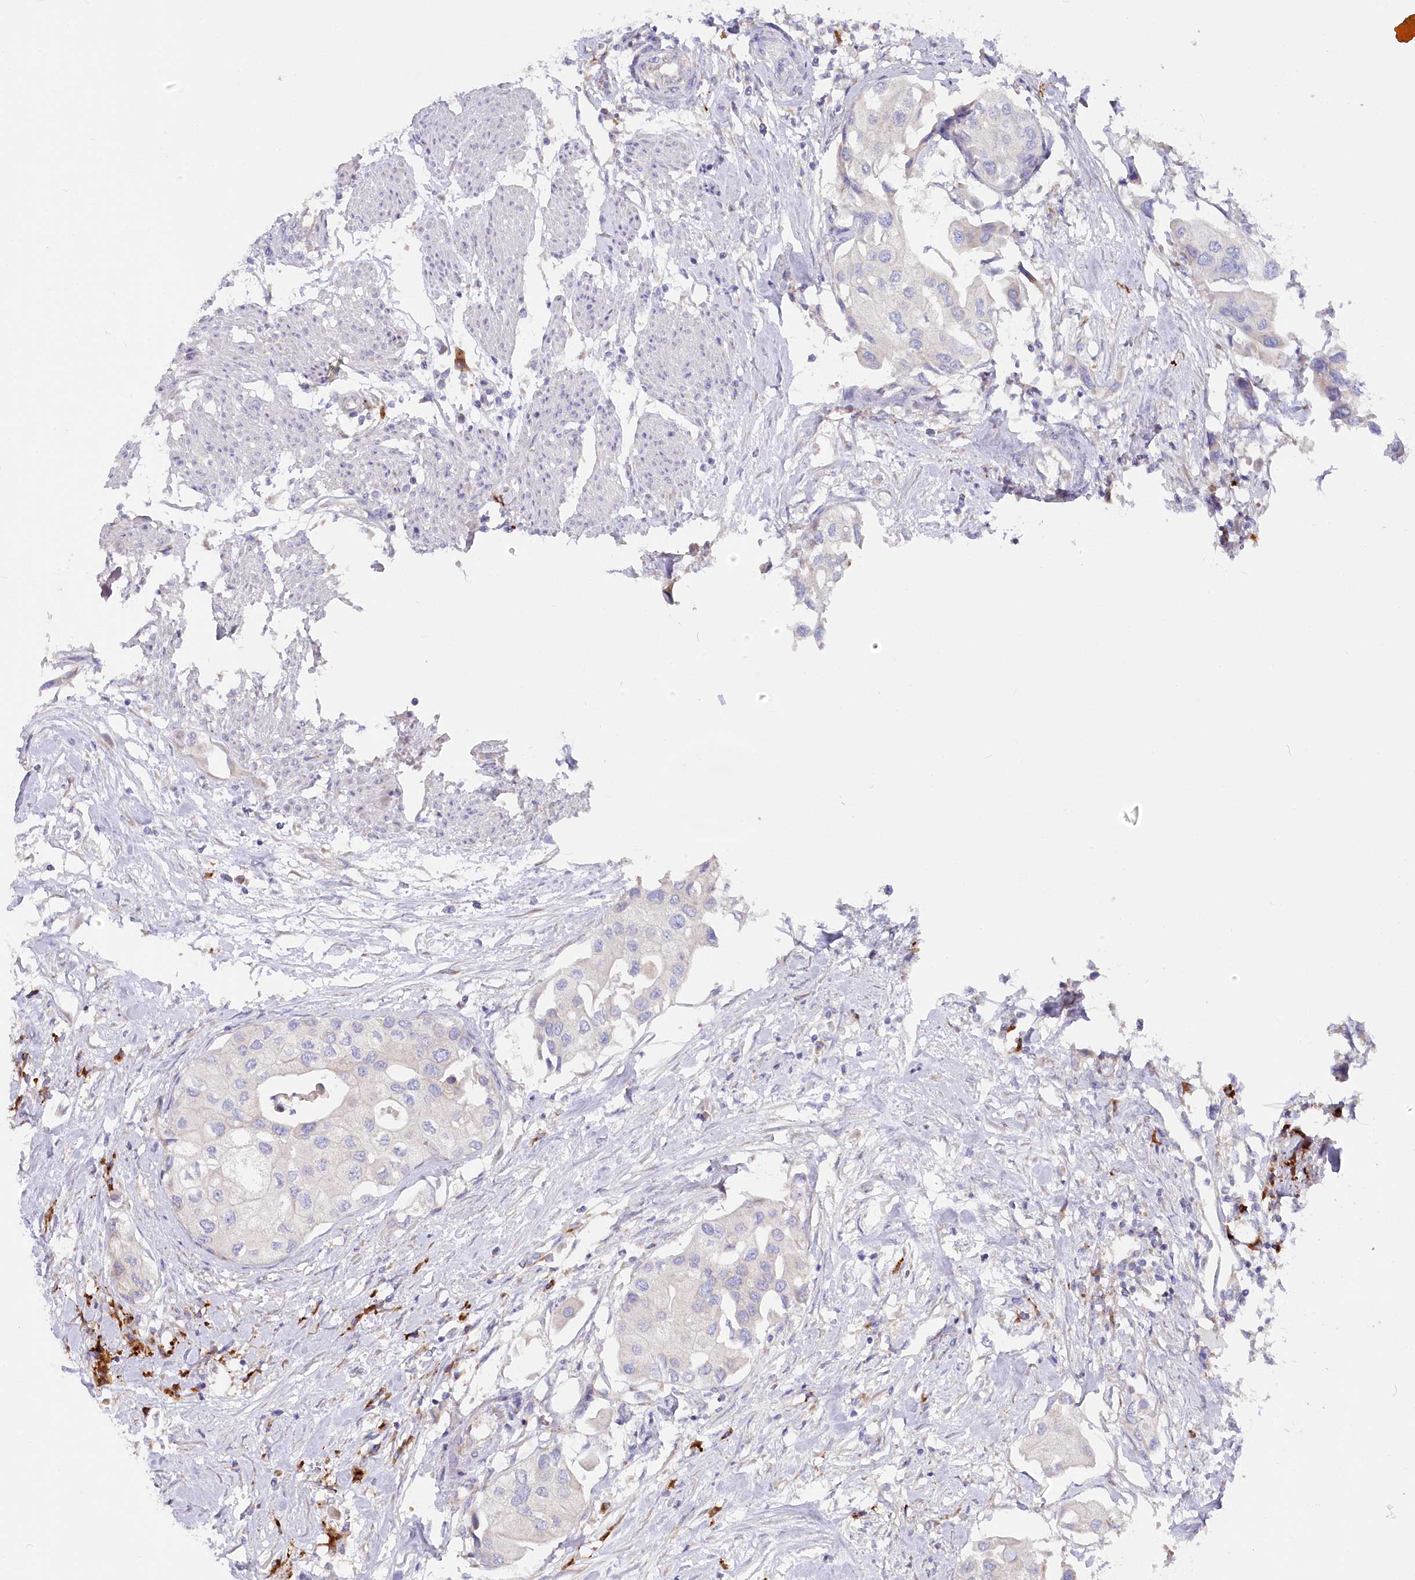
{"staining": {"intensity": "negative", "quantity": "none", "location": "none"}, "tissue": "urothelial cancer", "cell_type": "Tumor cells", "image_type": "cancer", "snomed": [{"axis": "morphology", "description": "Urothelial carcinoma, High grade"}, {"axis": "topography", "description": "Urinary bladder"}], "caption": "An IHC photomicrograph of urothelial cancer is shown. There is no staining in tumor cells of urothelial cancer.", "gene": "POGLUT1", "patient": {"sex": "male", "age": 64}}